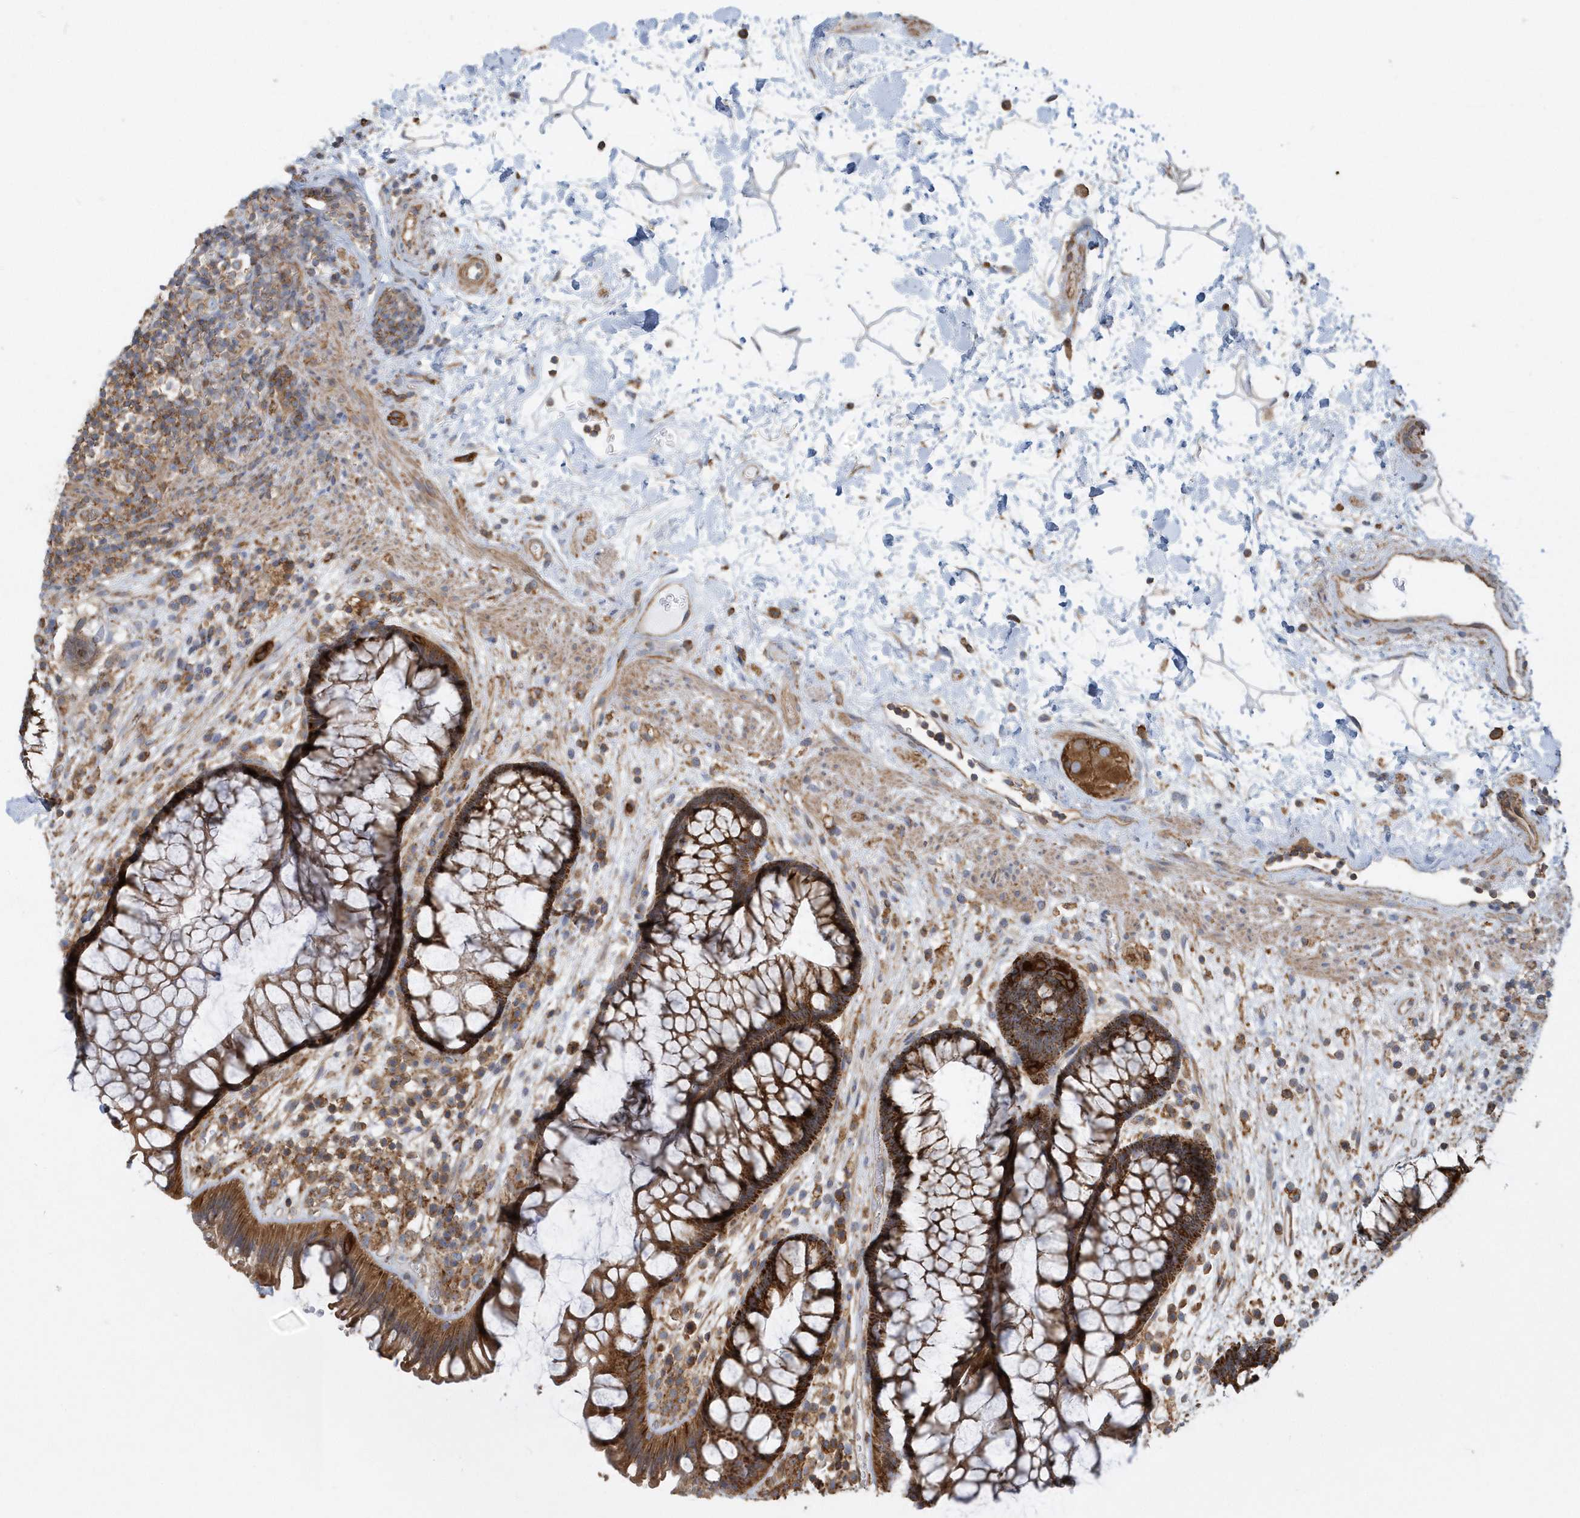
{"staining": {"intensity": "strong", "quantity": ">75%", "location": "cytoplasmic/membranous"}, "tissue": "rectum", "cell_type": "Glandular cells", "image_type": "normal", "snomed": [{"axis": "morphology", "description": "Normal tissue, NOS"}, {"axis": "topography", "description": "Rectum"}], "caption": "IHC (DAB) staining of unremarkable human rectum reveals strong cytoplasmic/membranous protein expression in approximately >75% of glandular cells. The staining is performed using DAB (3,3'-diaminobenzidine) brown chromogen to label protein expression. The nuclei are counter-stained blue using hematoxylin.", "gene": "TRAIP", "patient": {"sex": "male", "age": 51}}